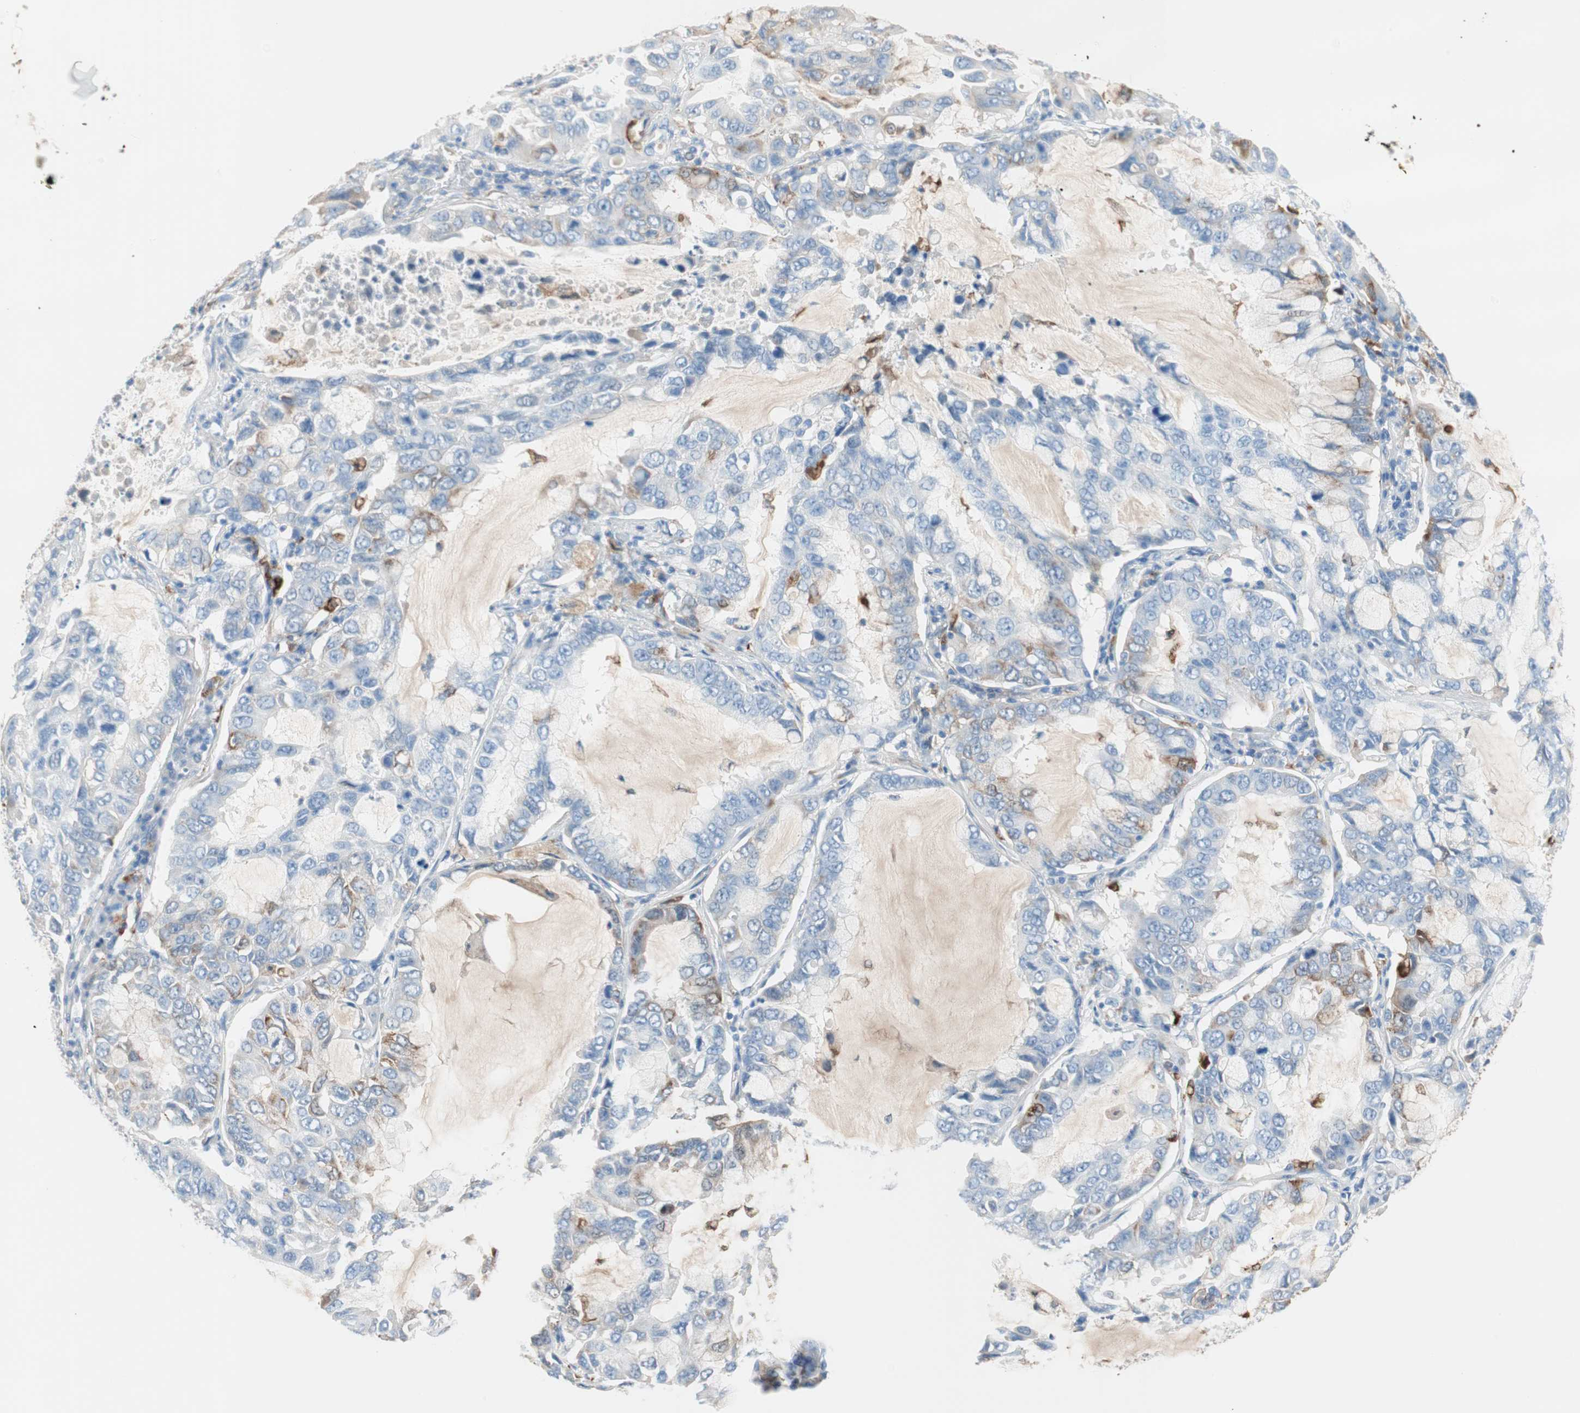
{"staining": {"intensity": "moderate", "quantity": "<25%", "location": "cytoplasmic/membranous"}, "tissue": "lung cancer", "cell_type": "Tumor cells", "image_type": "cancer", "snomed": [{"axis": "morphology", "description": "Adenocarcinoma, NOS"}, {"axis": "topography", "description": "Lung"}], "caption": "A low amount of moderate cytoplasmic/membranous staining is seen in approximately <25% of tumor cells in adenocarcinoma (lung) tissue. (Brightfield microscopy of DAB IHC at high magnification).", "gene": "GLUL", "patient": {"sex": "male", "age": 64}}